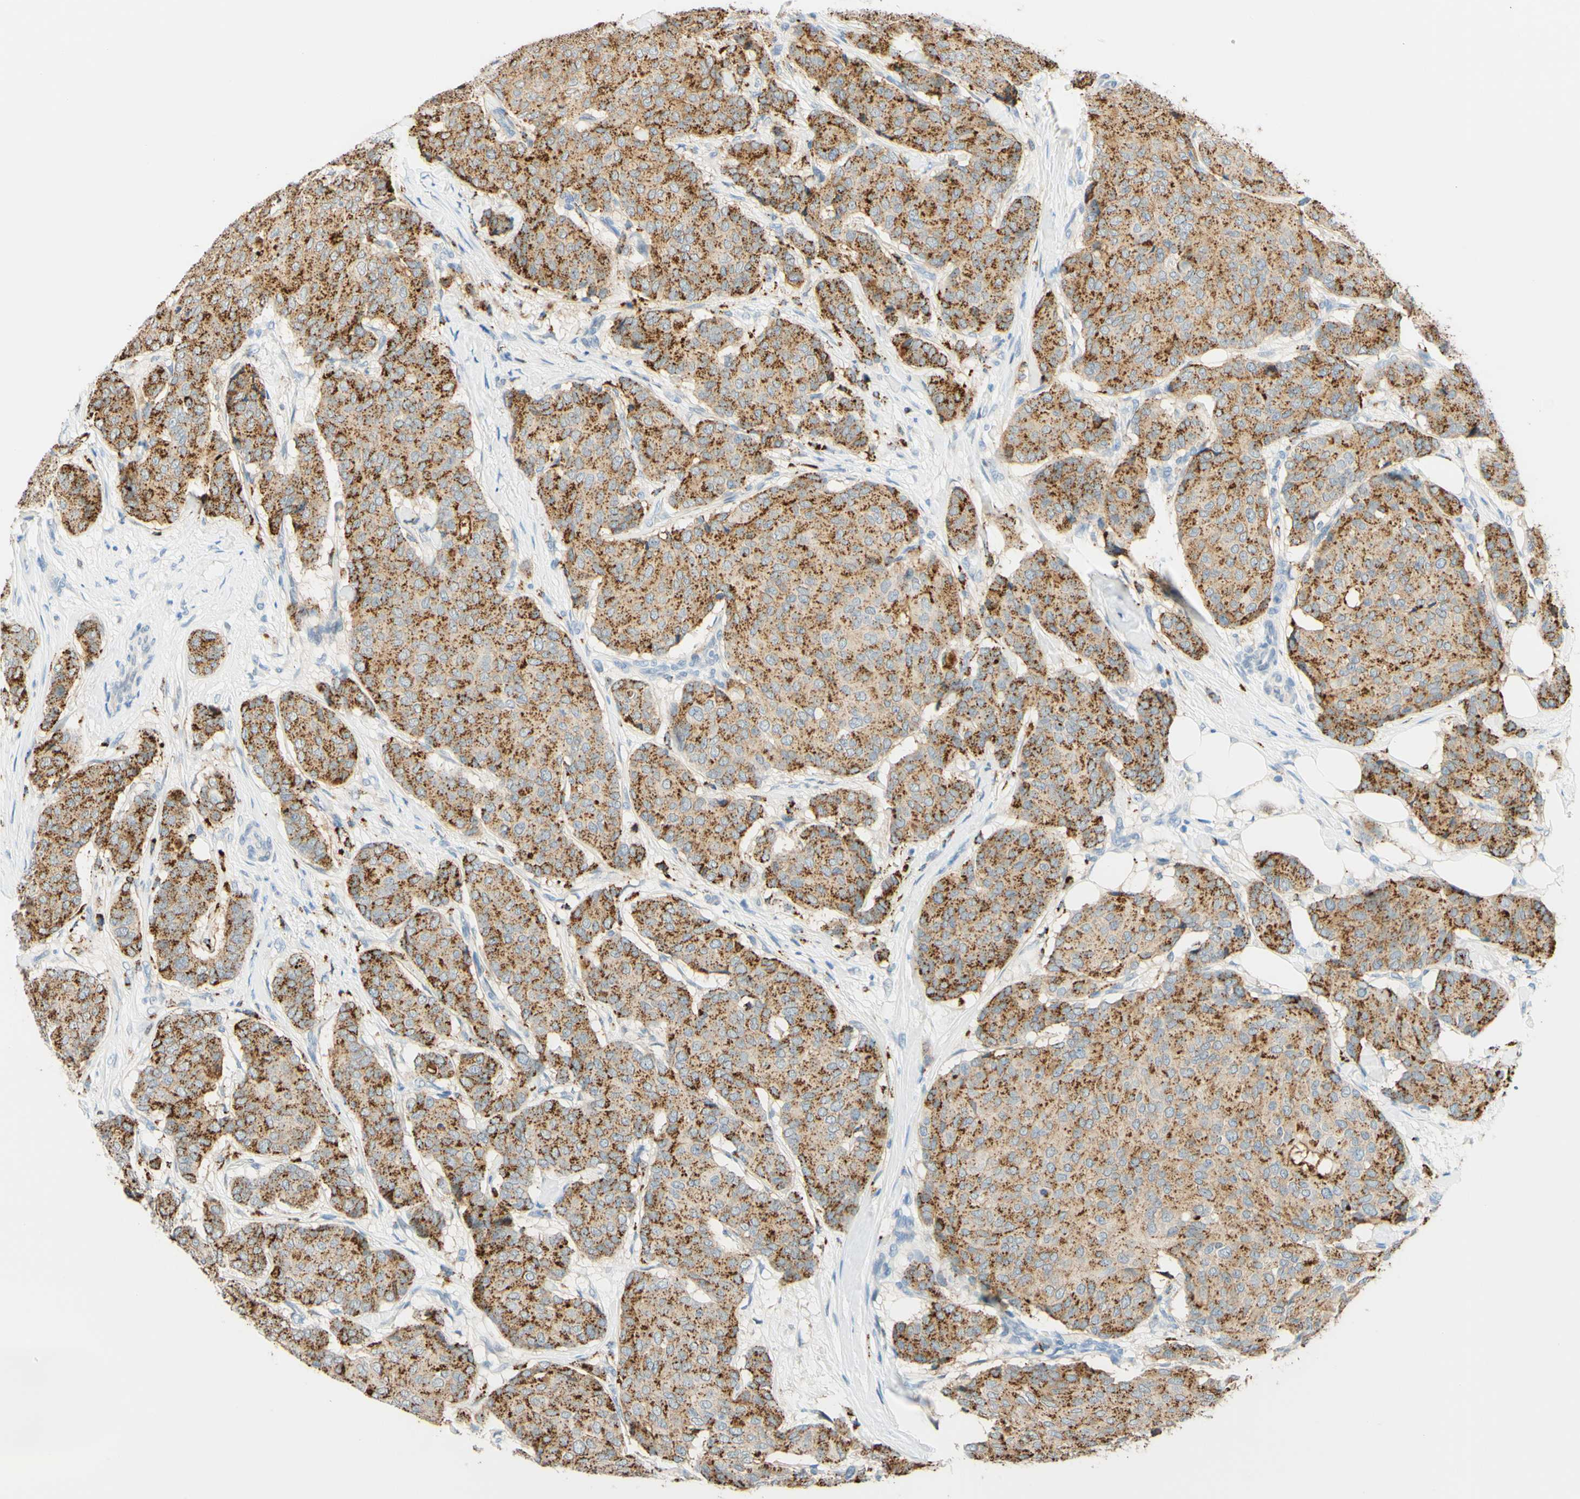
{"staining": {"intensity": "moderate", "quantity": ">75%", "location": "cytoplasmic/membranous"}, "tissue": "breast cancer", "cell_type": "Tumor cells", "image_type": "cancer", "snomed": [{"axis": "morphology", "description": "Duct carcinoma"}, {"axis": "topography", "description": "Breast"}], "caption": "Breast cancer stained with a brown dye shows moderate cytoplasmic/membranous positive positivity in about >75% of tumor cells.", "gene": "TREM2", "patient": {"sex": "female", "age": 75}}